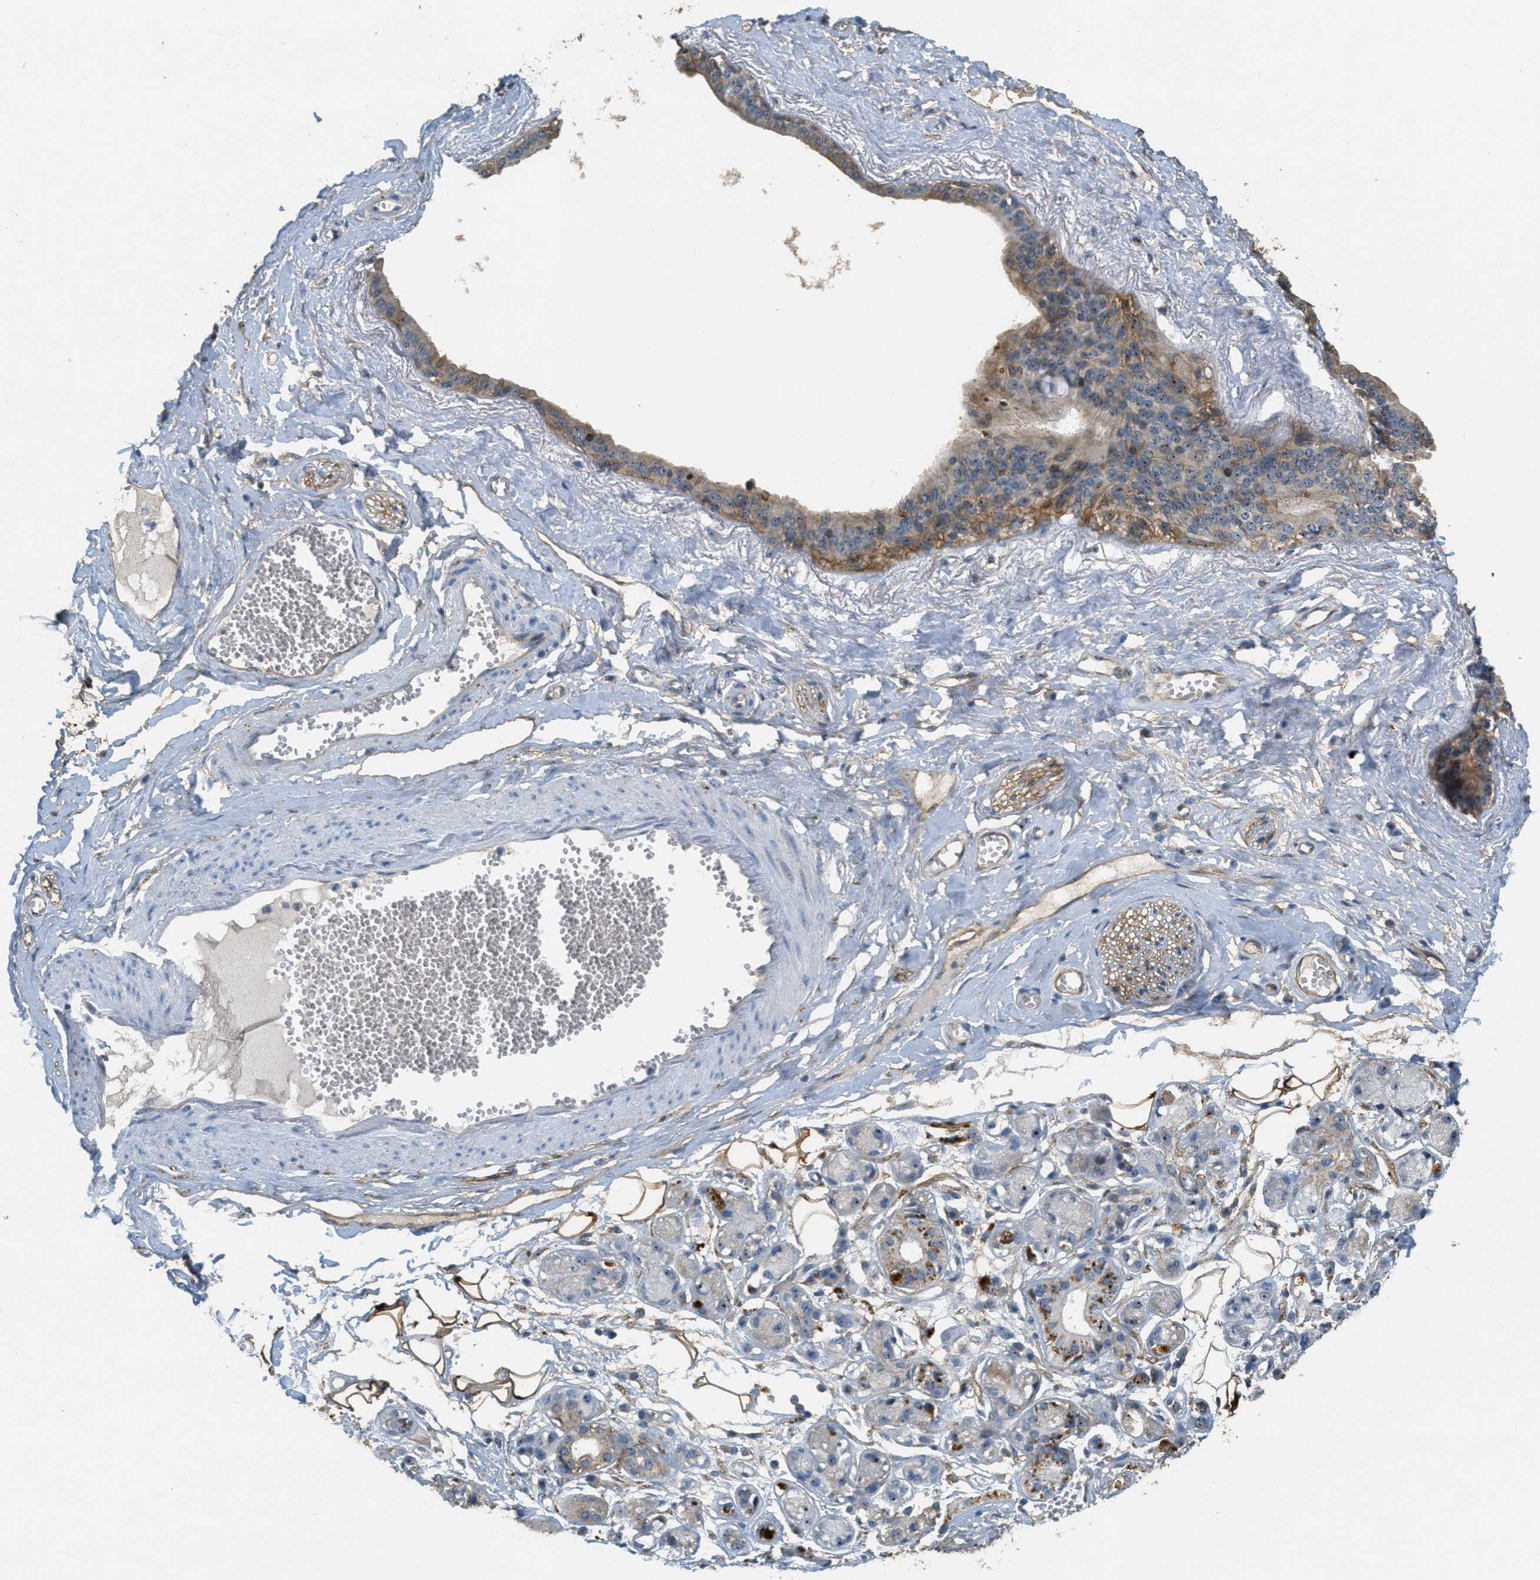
{"staining": {"intensity": "moderate", "quantity": ">75%", "location": "cytoplasmic/membranous"}, "tissue": "adipose tissue", "cell_type": "Adipocytes", "image_type": "normal", "snomed": [{"axis": "morphology", "description": "Normal tissue, NOS"}, {"axis": "morphology", "description": "Inflammation, NOS"}, {"axis": "topography", "description": "Salivary gland"}, {"axis": "topography", "description": "Peripheral nerve tissue"}], "caption": "The image shows staining of normal adipose tissue, revealing moderate cytoplasmic/membranous protein positivity (brown color) within adipocytes.", "gene": "OSMR", "patient": {"sex": "female", "age": 75}}